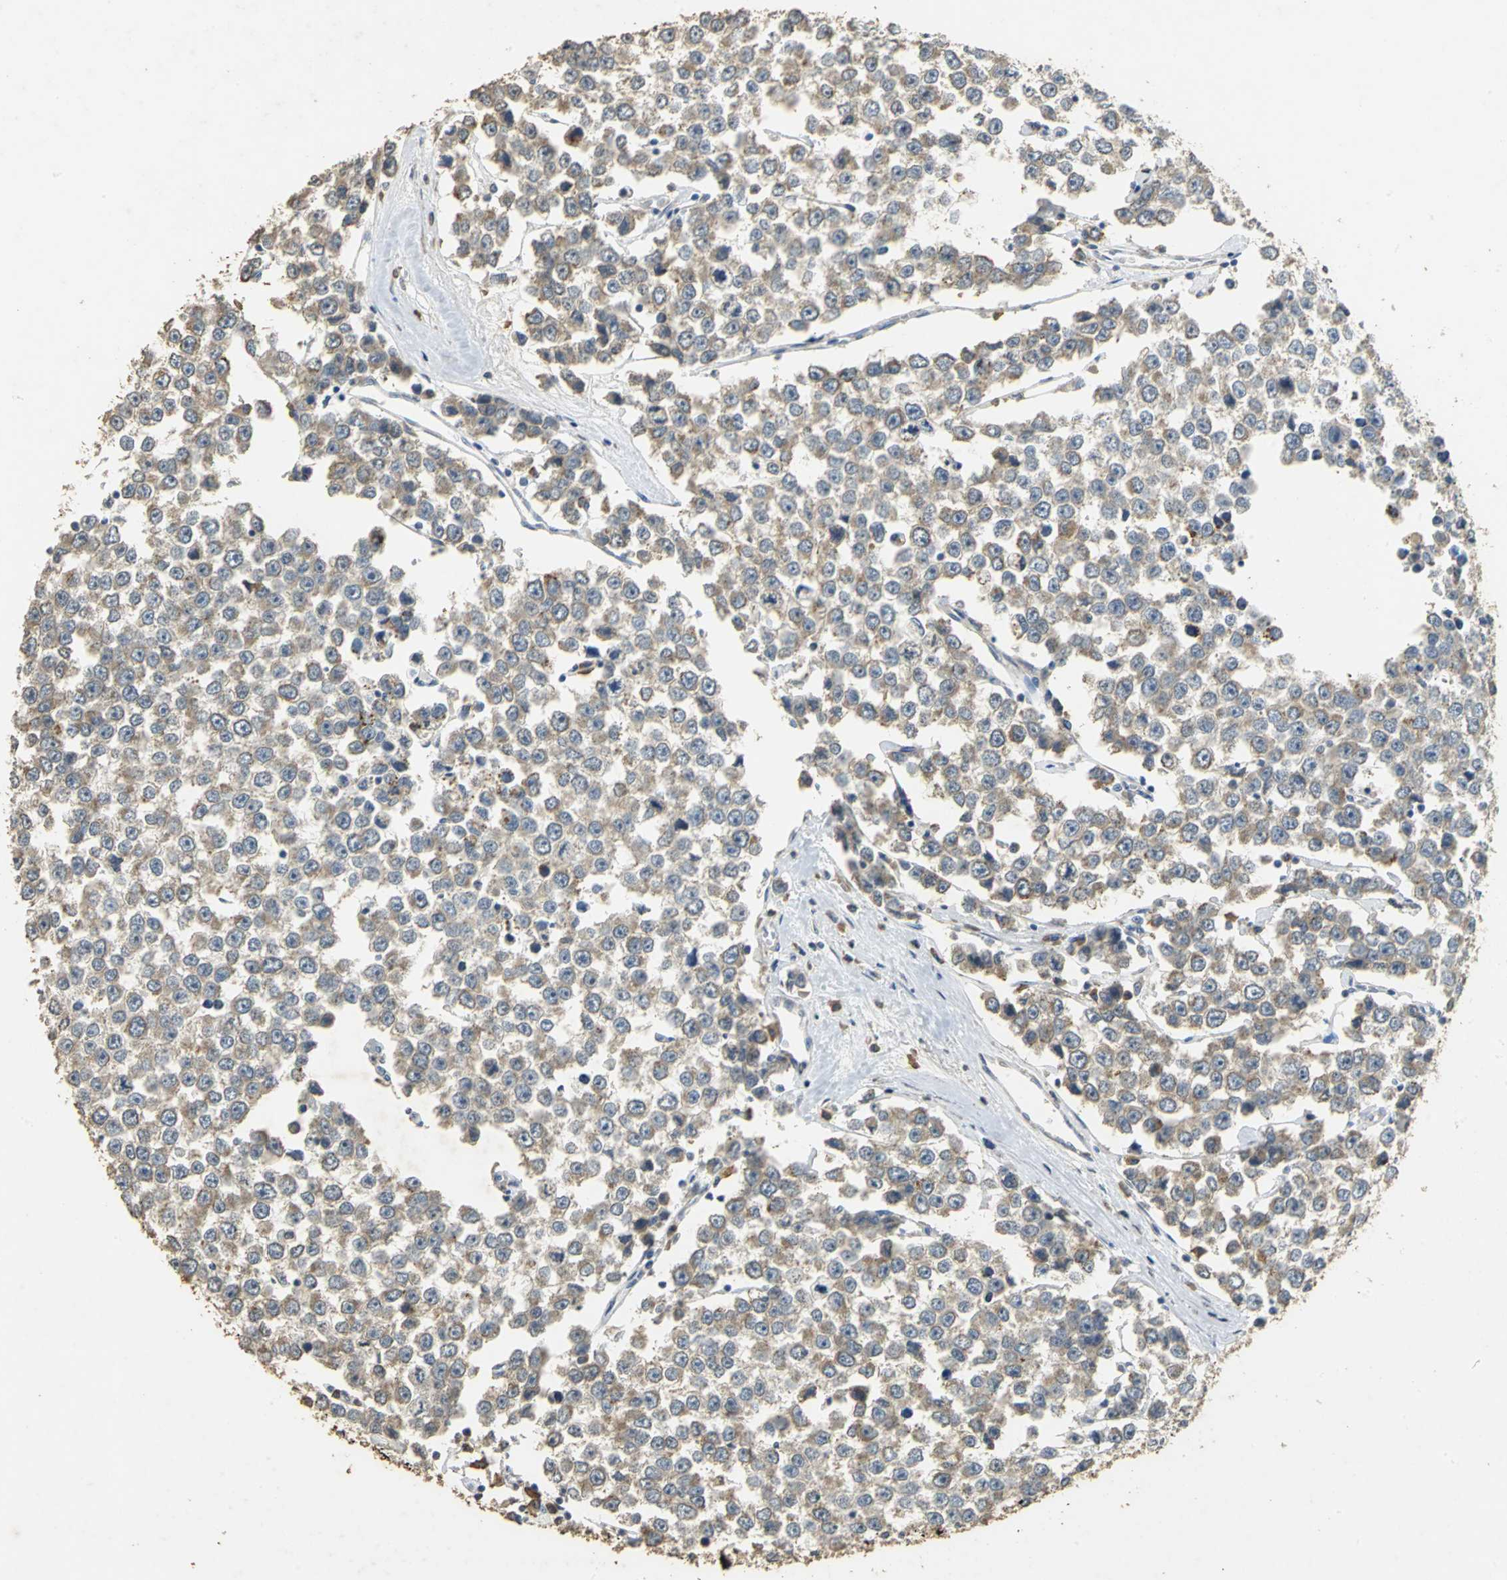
{"staining": {"intensity": "moderate", "quantity": ">75%", "location": "cytoplasmic/membranous"}, "tissue": "testis cancer", "cell_type": "Tumor cells", "image_type": "cancer", "snomed": [{"axis": "morphology", "description": "Seminoma, NOS"}, {"axis": "morphology", "description": "Carcinoma, Embryonal, NOS"}, {"axis": "topography", "description": "Testis"}], "caption": "Tumor cells reveal medium levels of moderate cytoplasmic/membranous positivity in approximately >75% of cells in human testis cancer (seminoma).", "gene": "ACSL4", "patient": {"sex": "male", "age": 52}}